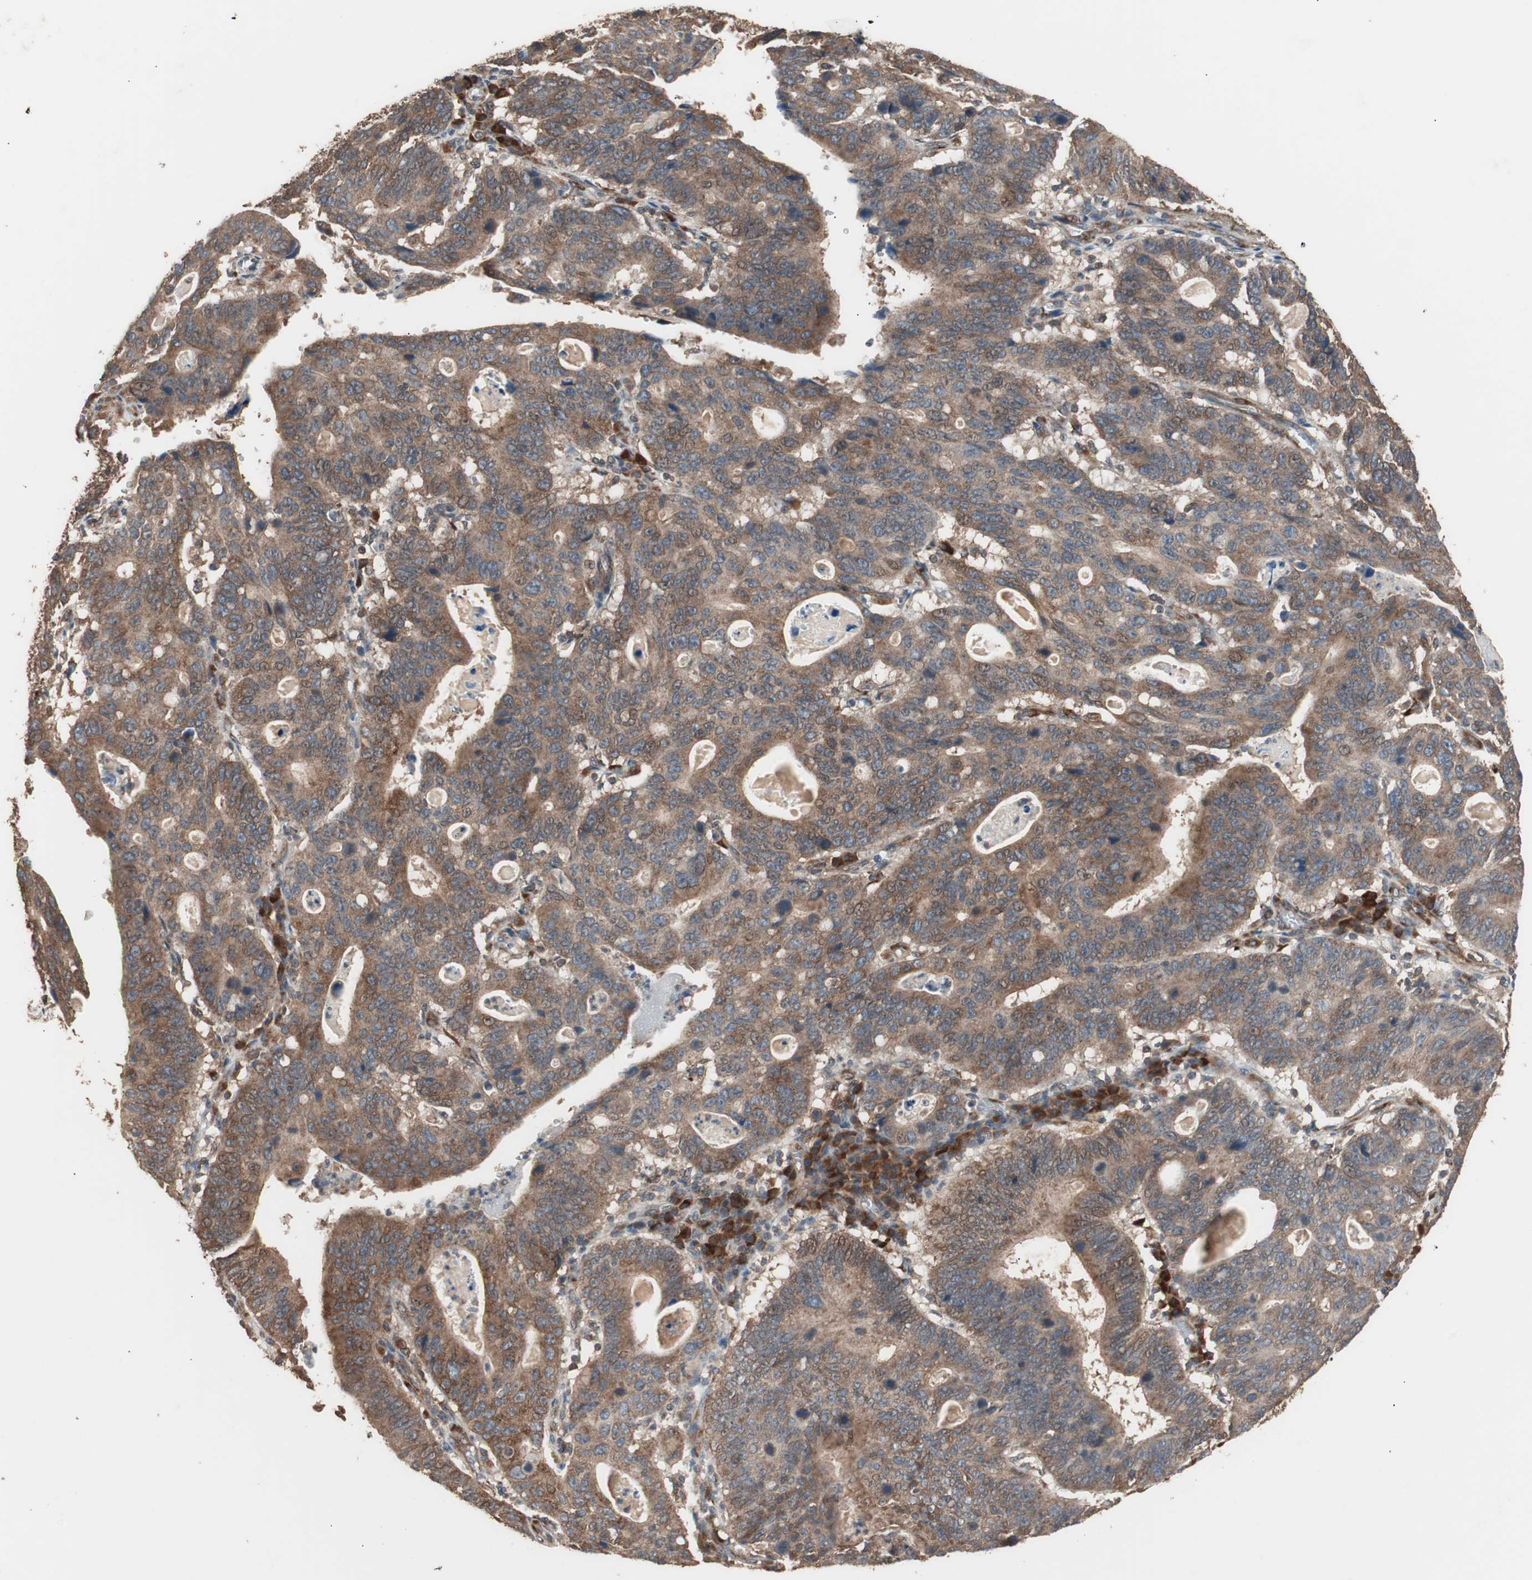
{"staining": {"intensity": "moderate", "quantity": ">75%", "location": "cytoplasmic/membranous"}, "tissue": "stomach cancer", "cell_type": "Tumor cells", "image_type": "cancer", "snomed": [{"axis": "morphology", "description": "Adenocarcinoma, NOS"}, {"axis": "topography", "description": "Stomach"}], "caption": "DAB (3,3'-diaminobenzidine) immunohistochemical staining of human stomach adenocarcinoma demonstrates moderate cytoplasmic/membranous protein expression in approximately >75% of tumor cells. Immunohistochemistry (ihc) stains the protein in brown and the nuclei are stained blue.", "gene": "LZTS1", "patient": {"sex": "male", "age": 59}}